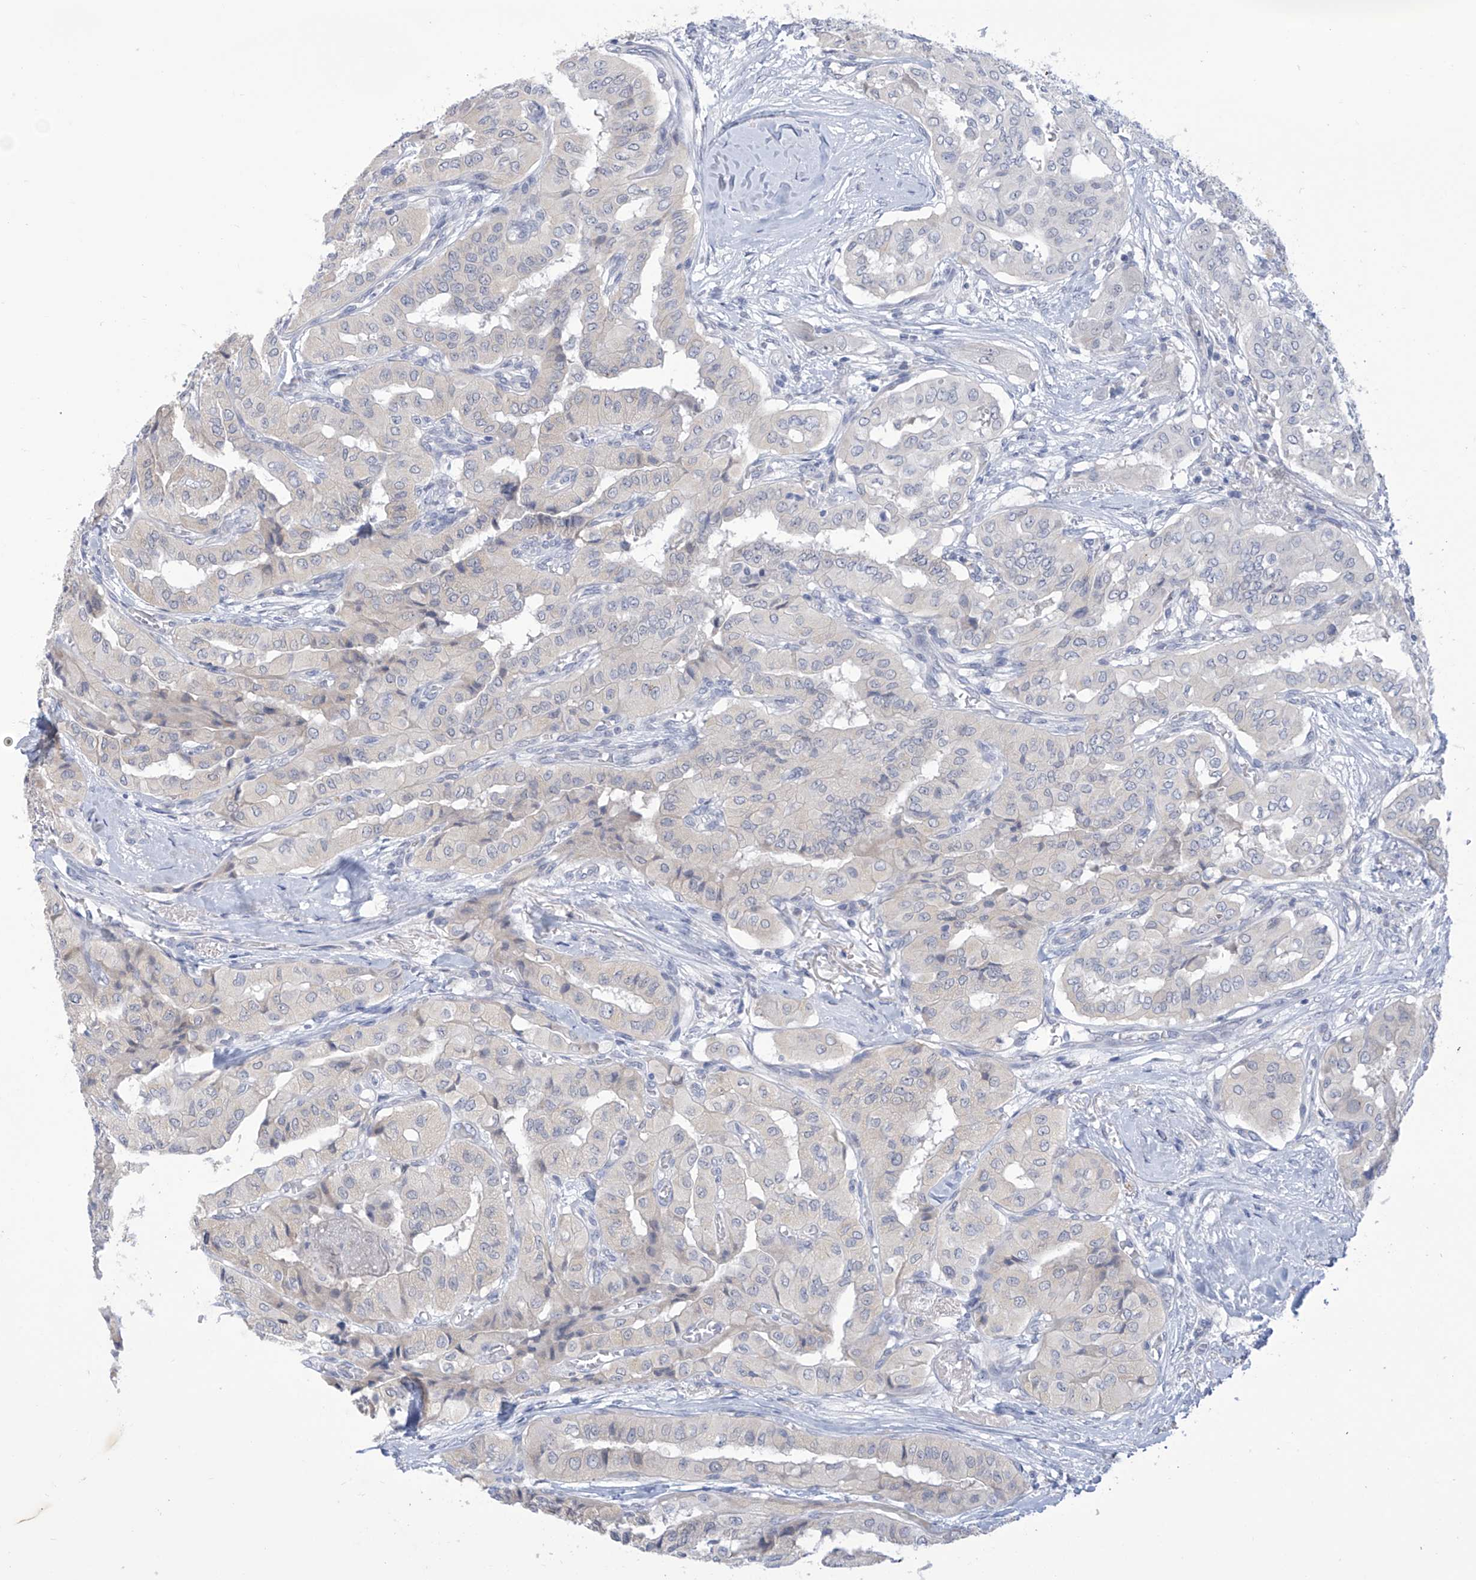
{"staining": {"intensity": "negative", "quantity": "none", "location": "none"}, "tissue": "thyroid cancer", "cell_type": "Tumor cells", "image_type": "cancer", "snomed": [{"axis": "morphology", "description": "Papillary adenocarcinoma, NOS"}, {"axis": "topography", "description": "Thyroid gland"}], "caption": "The image demonstrates no staining of tumor cells in papillary adenocarcinoma (thyroid).", "gene": "IBA57", "patient": {"sex": "female", "age": 59}}